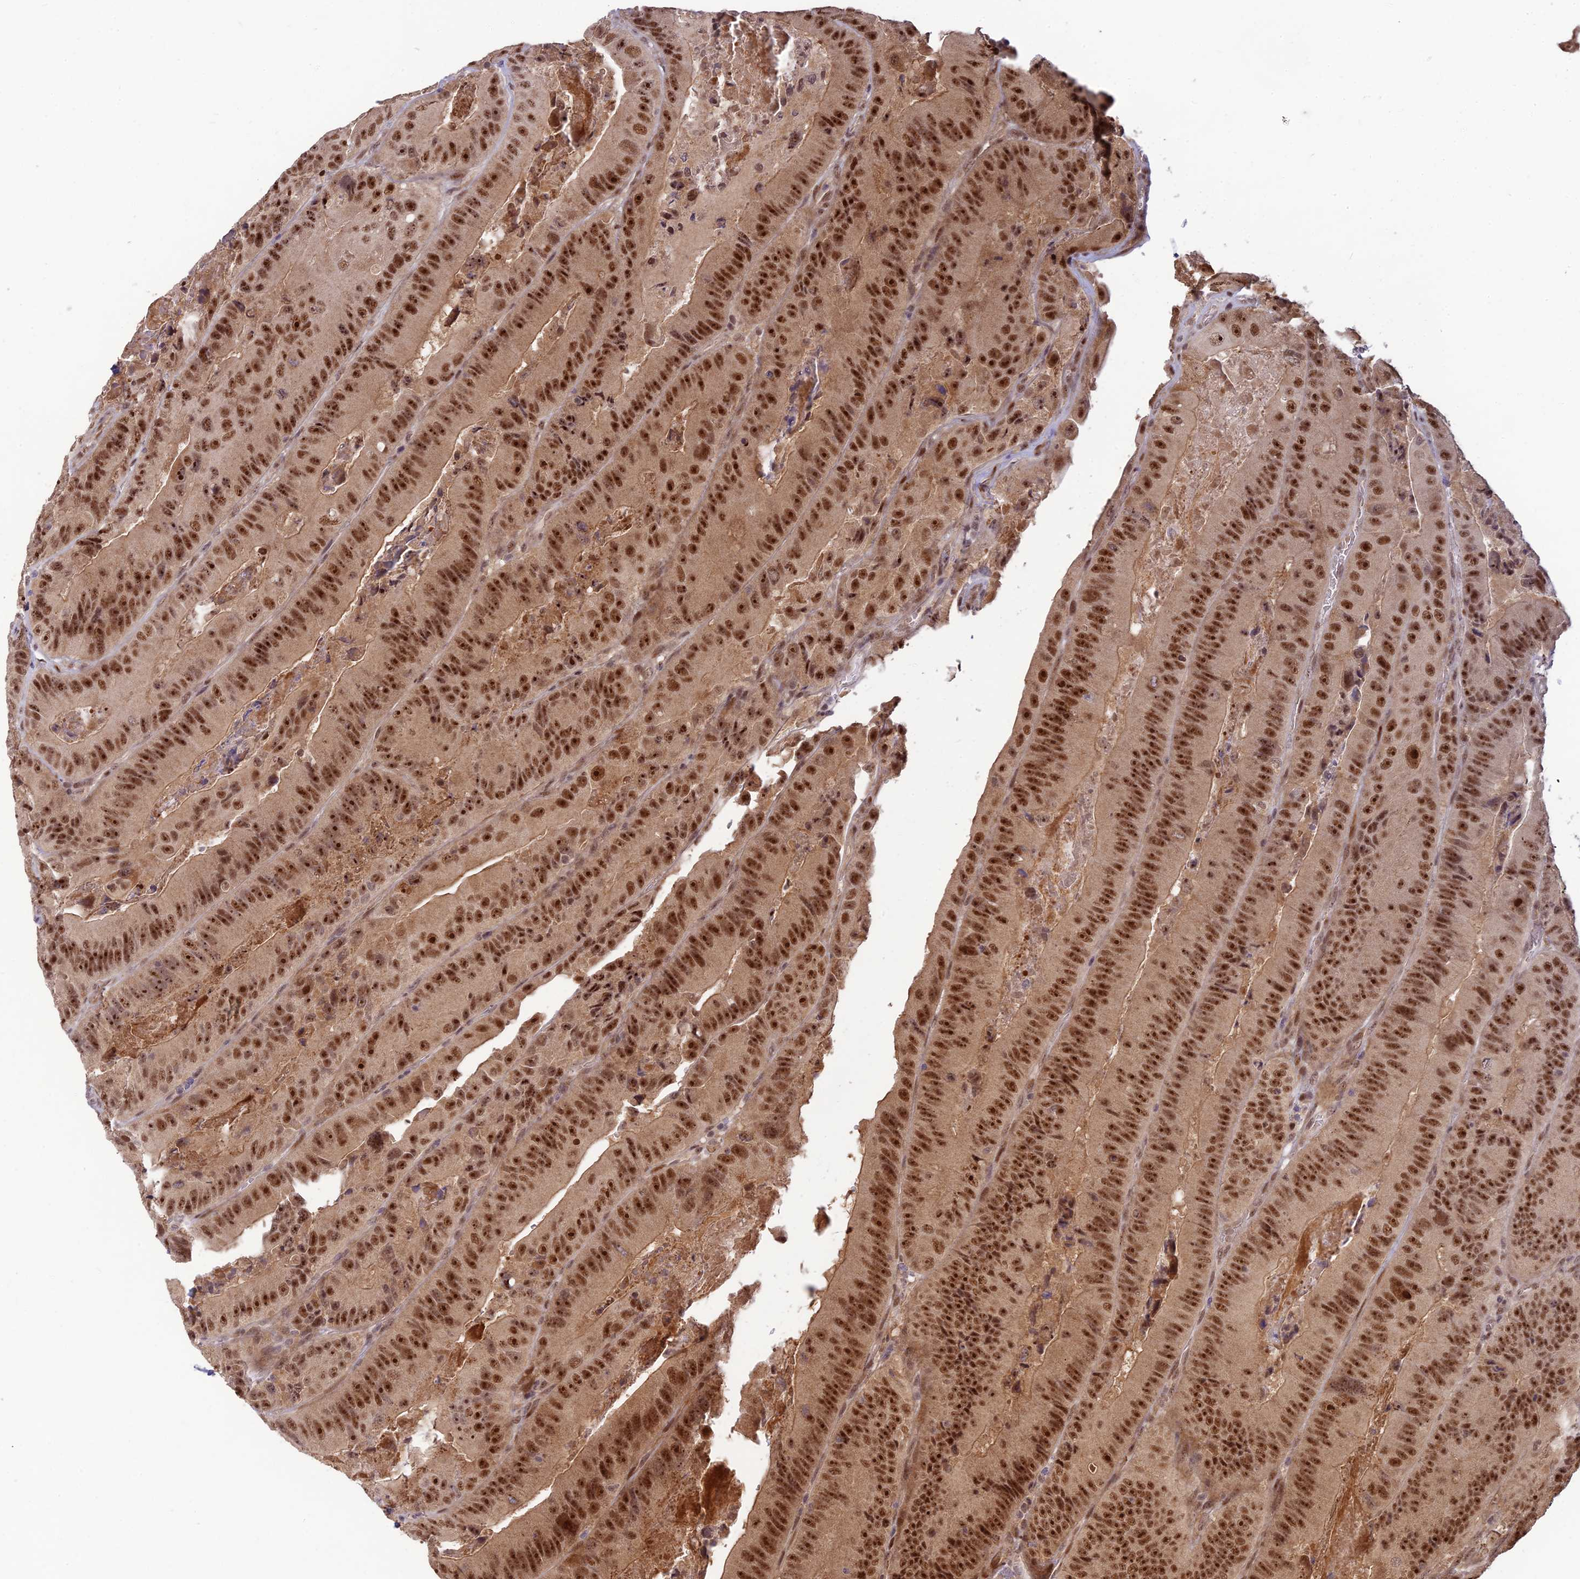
{"staining": {"intensity": "moderate", "quantity": ">75%", "location": "nuclear"}, "tissue": "colorectal cancer", "cell_type": "Tumor cells", "image_type": "cancer", "snomed": [{"axis": "morphology", "description": "Adenocarcinoma, NOS"}, {"axis": "topography", "description": "Colon"}], "caption": "Human colorectal adenocarcinoma stained with a protein marker demonstrates moderate staining in tumor cells.", "gene": "ASPDH", "patient": {"sex": "female", "age": 86}}